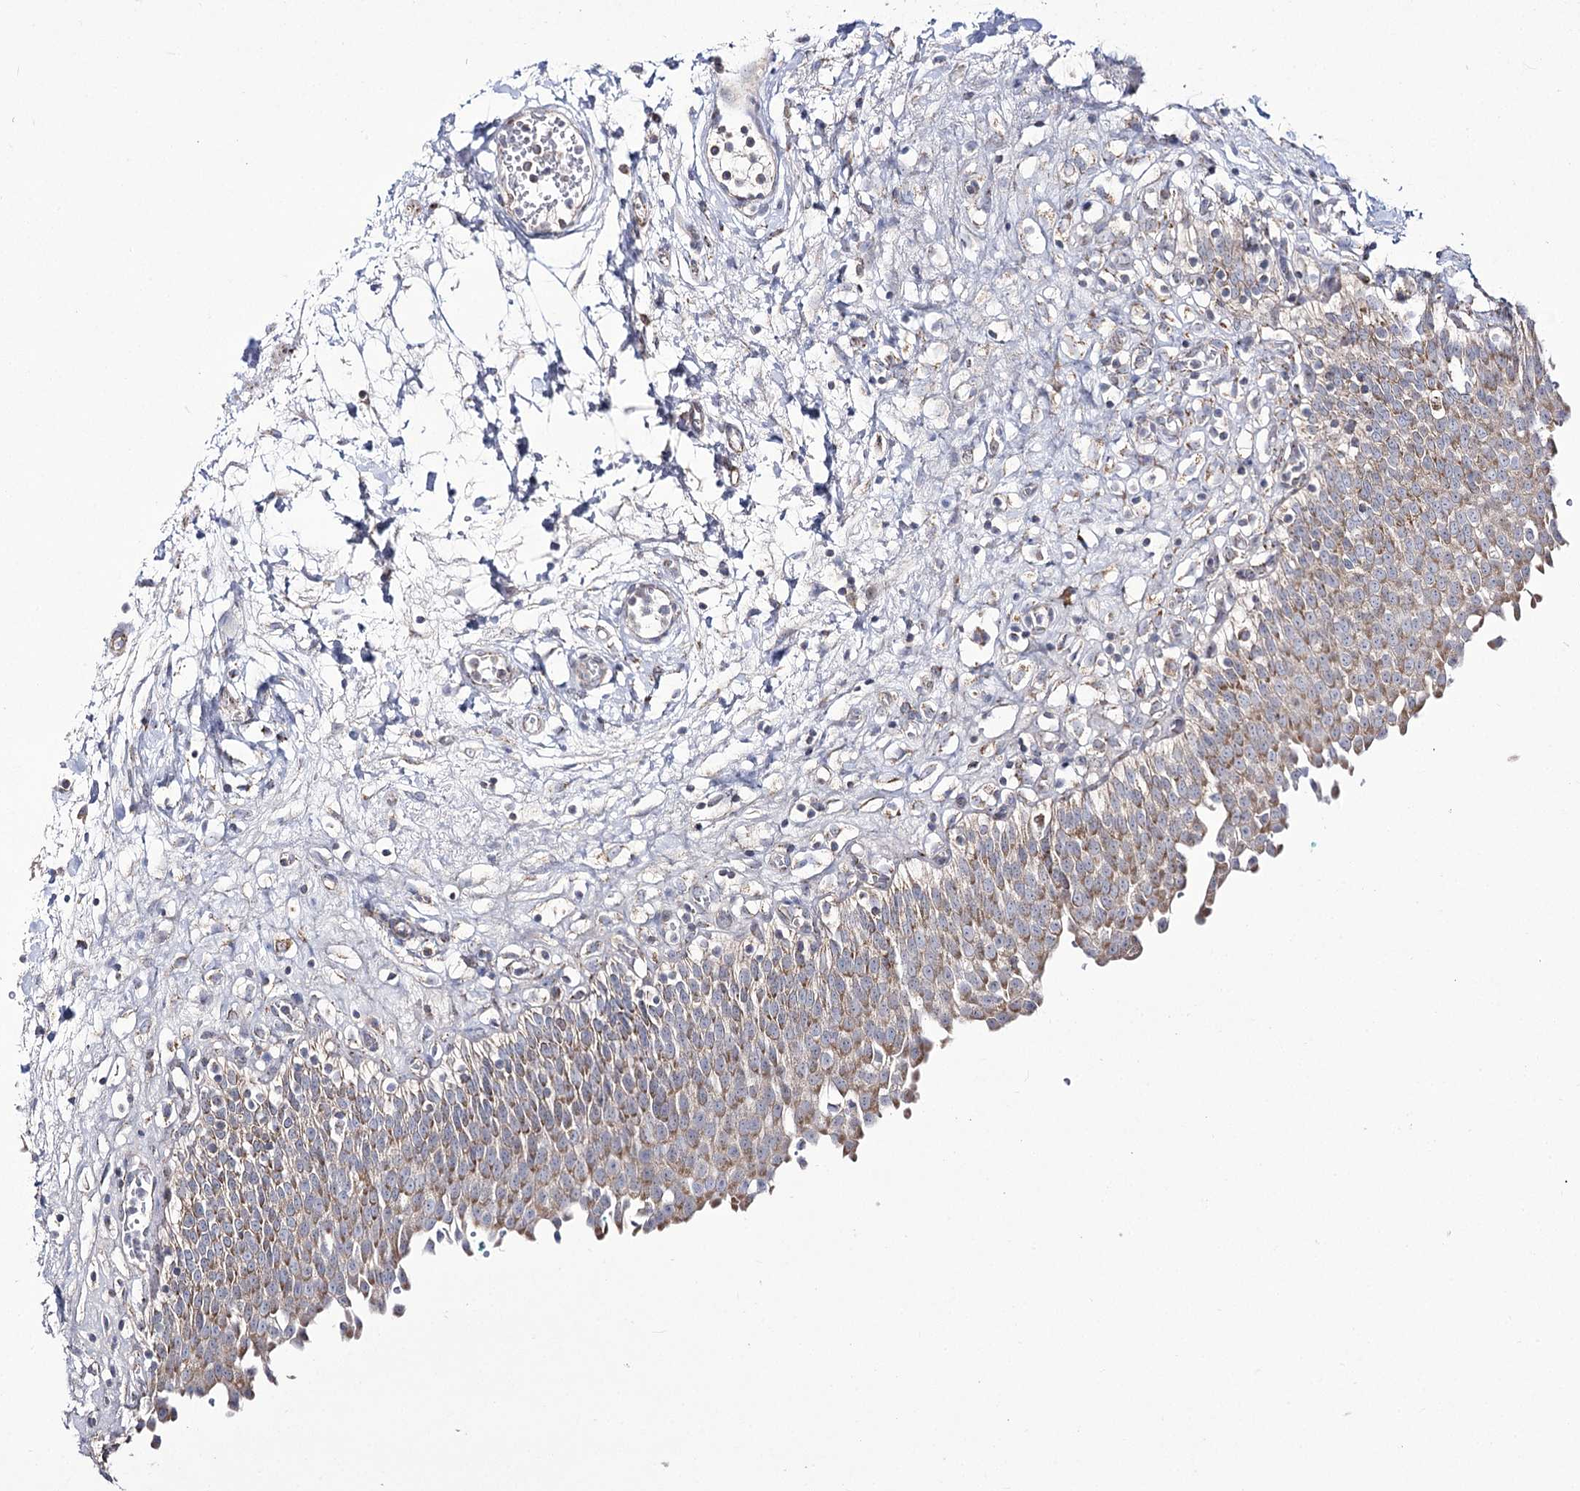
{"staining": {"intensity": "moderate", "quantity": ">75%", "location": "cytoplasmic/membranous"}, "tissue": "urinary bladder", "cell_type": "Urothelial cells", "image_type": "normal", "snomed": [{"axis": "morphology", "description": "Urothelial carcinoma, High grade"}, {"axis": "topography", "description": "Urinary bladder"}], "caption": "A high-resolution histopathology image shows IHC staining of unremarkable urinary bladder, which exhibits moderate cytoplasmic/membranous expression in approximately >75% of urothelial cells.", "gene": "NADK2", "patient": {"sex": "male", "age": 46}}